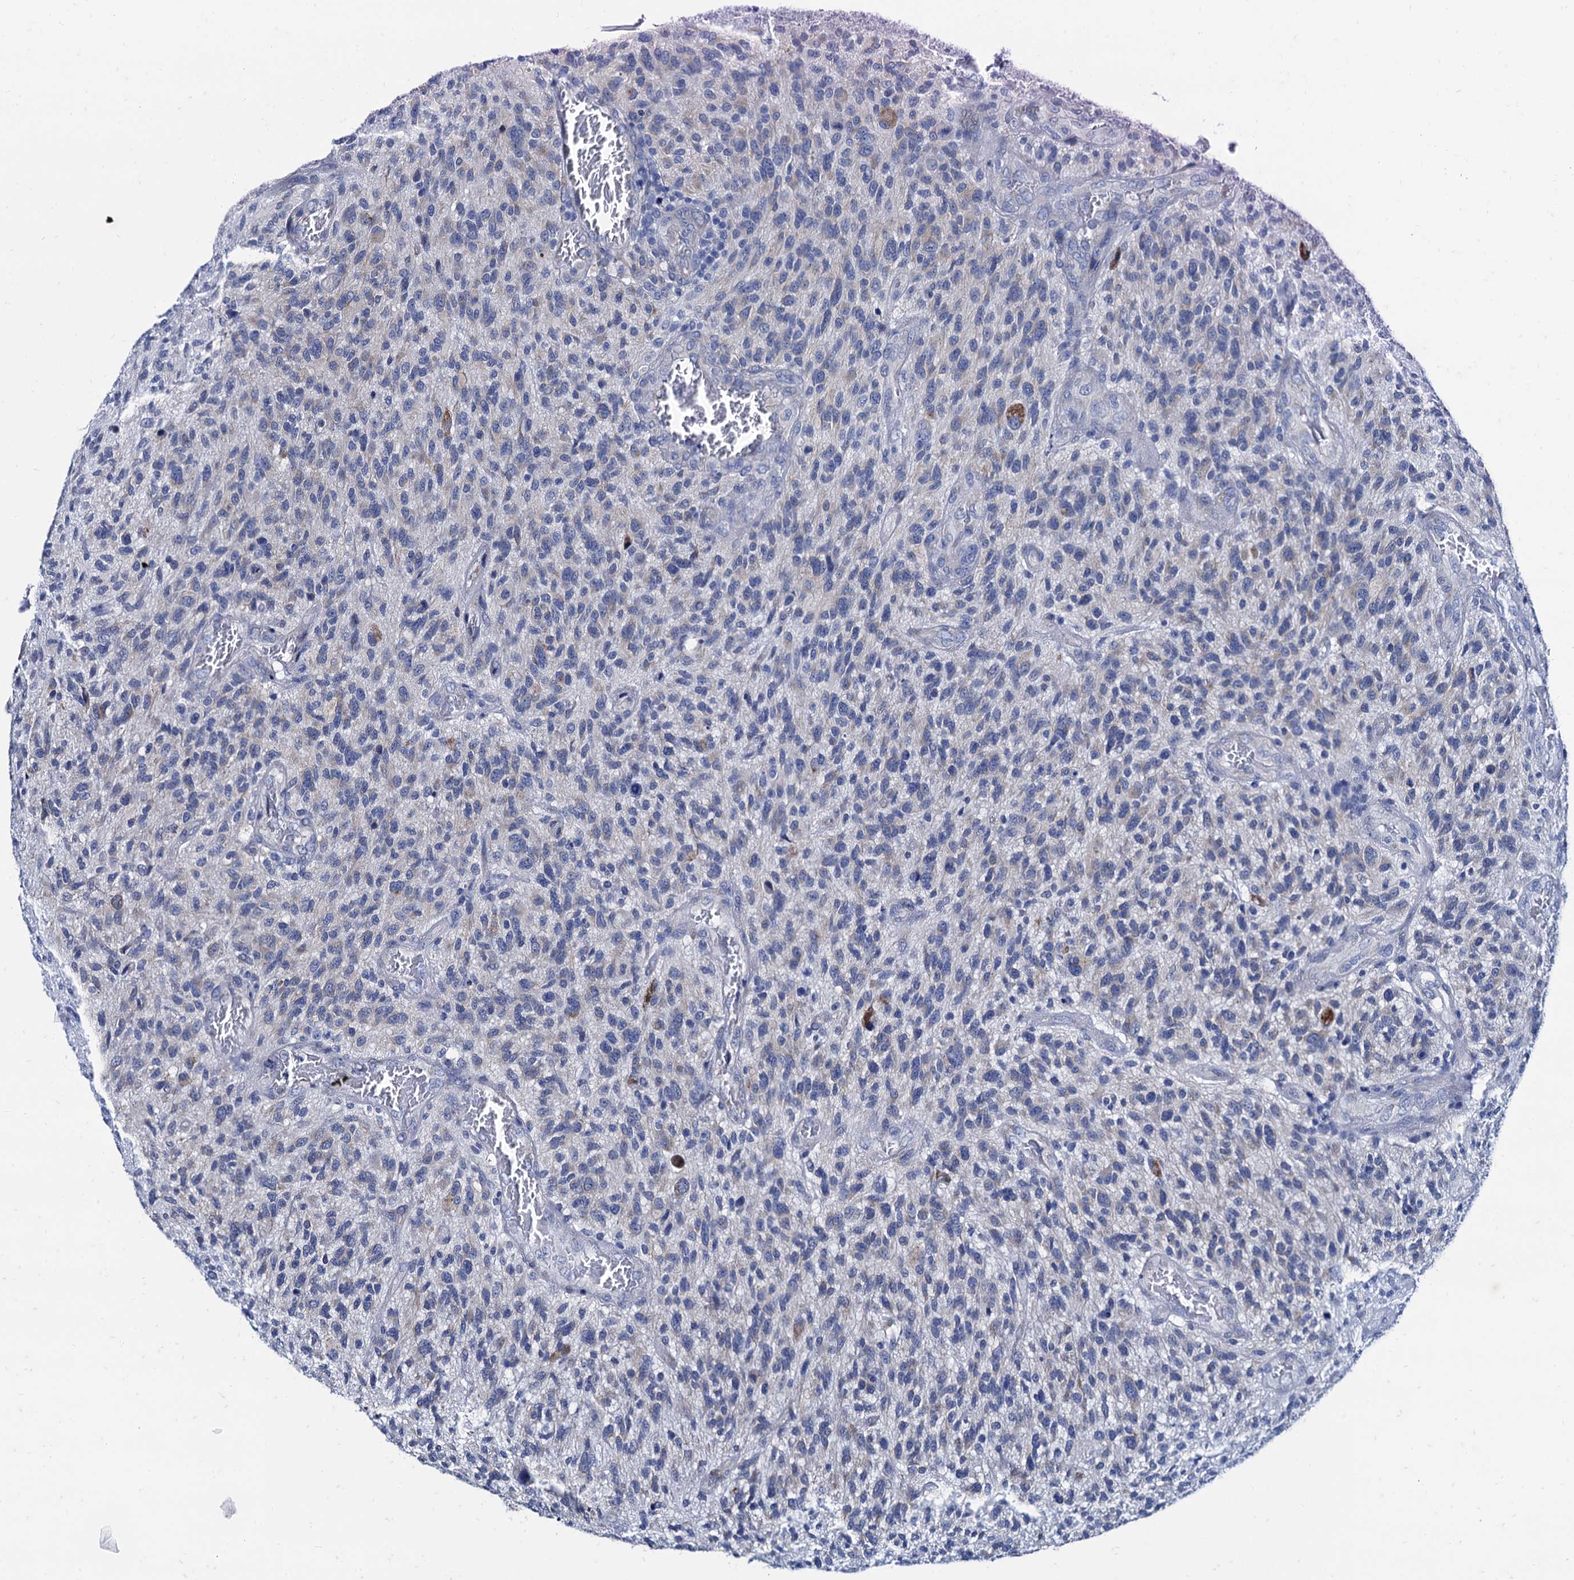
{"staining": {"intensity": "negative", "quantity": "none", "location": "none"}, "tissue": "glioma", "cell_type": "Tumor cells", "image_type": "cancer", "snomed": [{"axis": "morphology", "description": "Glioma, malignant, High grade"}, {"axis": "topography", "description": "Brain"}], "caption": "The photomicrograph reveals no staining of tumor cells in malignant glioma (high-grade).", "gene": "FOXR2", "patient": {"sex": "male", "age": 47}}